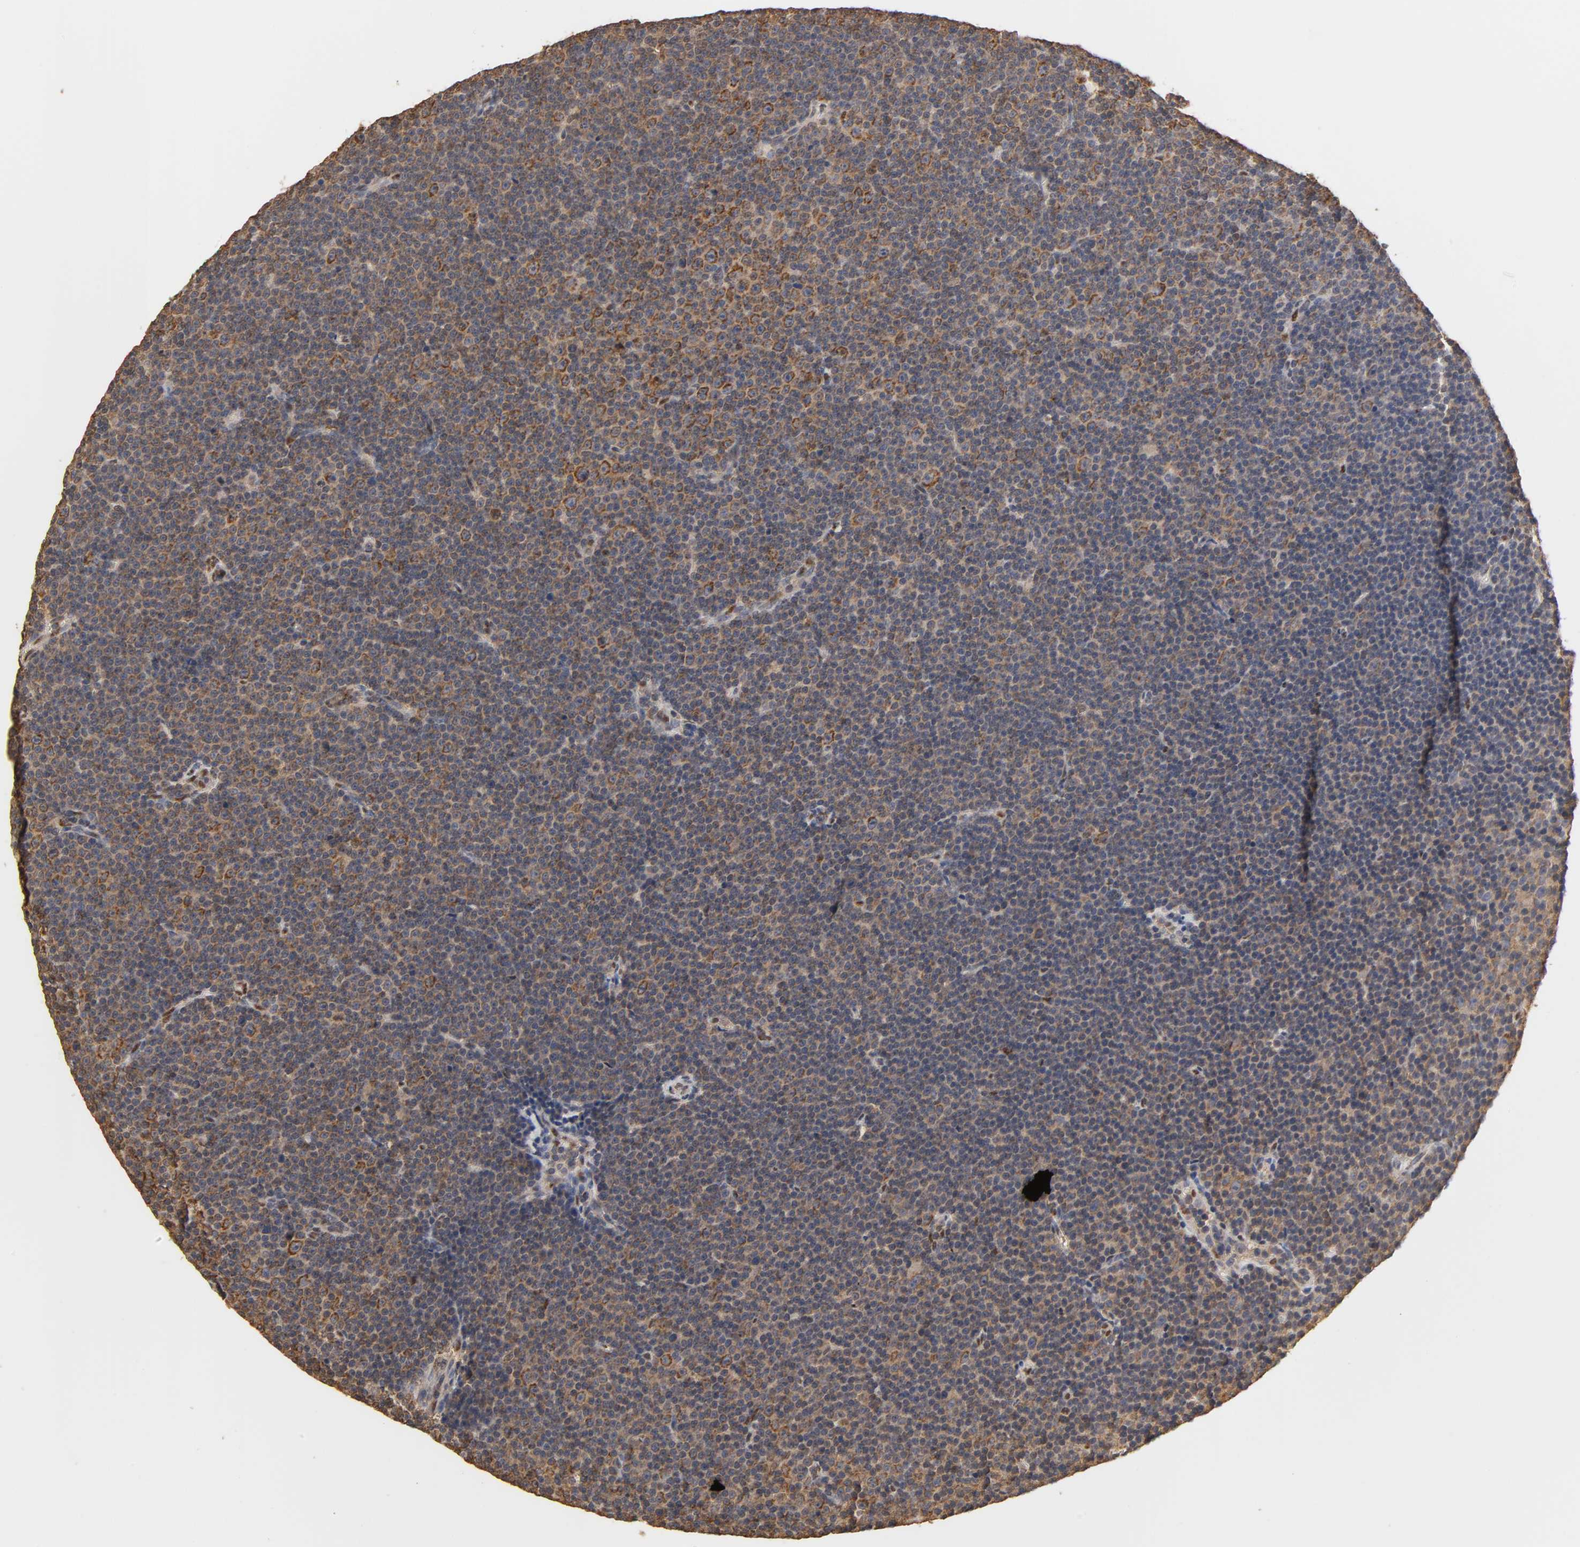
{"staining": {"intensity": "strong", "quantity": "25%-75%", "location": "cytoplasmic/membranous"}, "tissue": "lymphoma", "cell_type": "Tumor cells", "image_type": "cancer", "snomed": [{"axis": "morphology", "description": "Malignant lymphoma, non-Hodgkin's type, Low grade"}, {"axis": "topography", "description": "Lymph node"}], "caption": "Lymphoma stained for a protein (brown) exhibits strong cytoplasmic/membranous positive positivity in about 25%-75% of tumor cells.", "gene": "PKN1", "patient": {"sex": "female", "age": 67}}